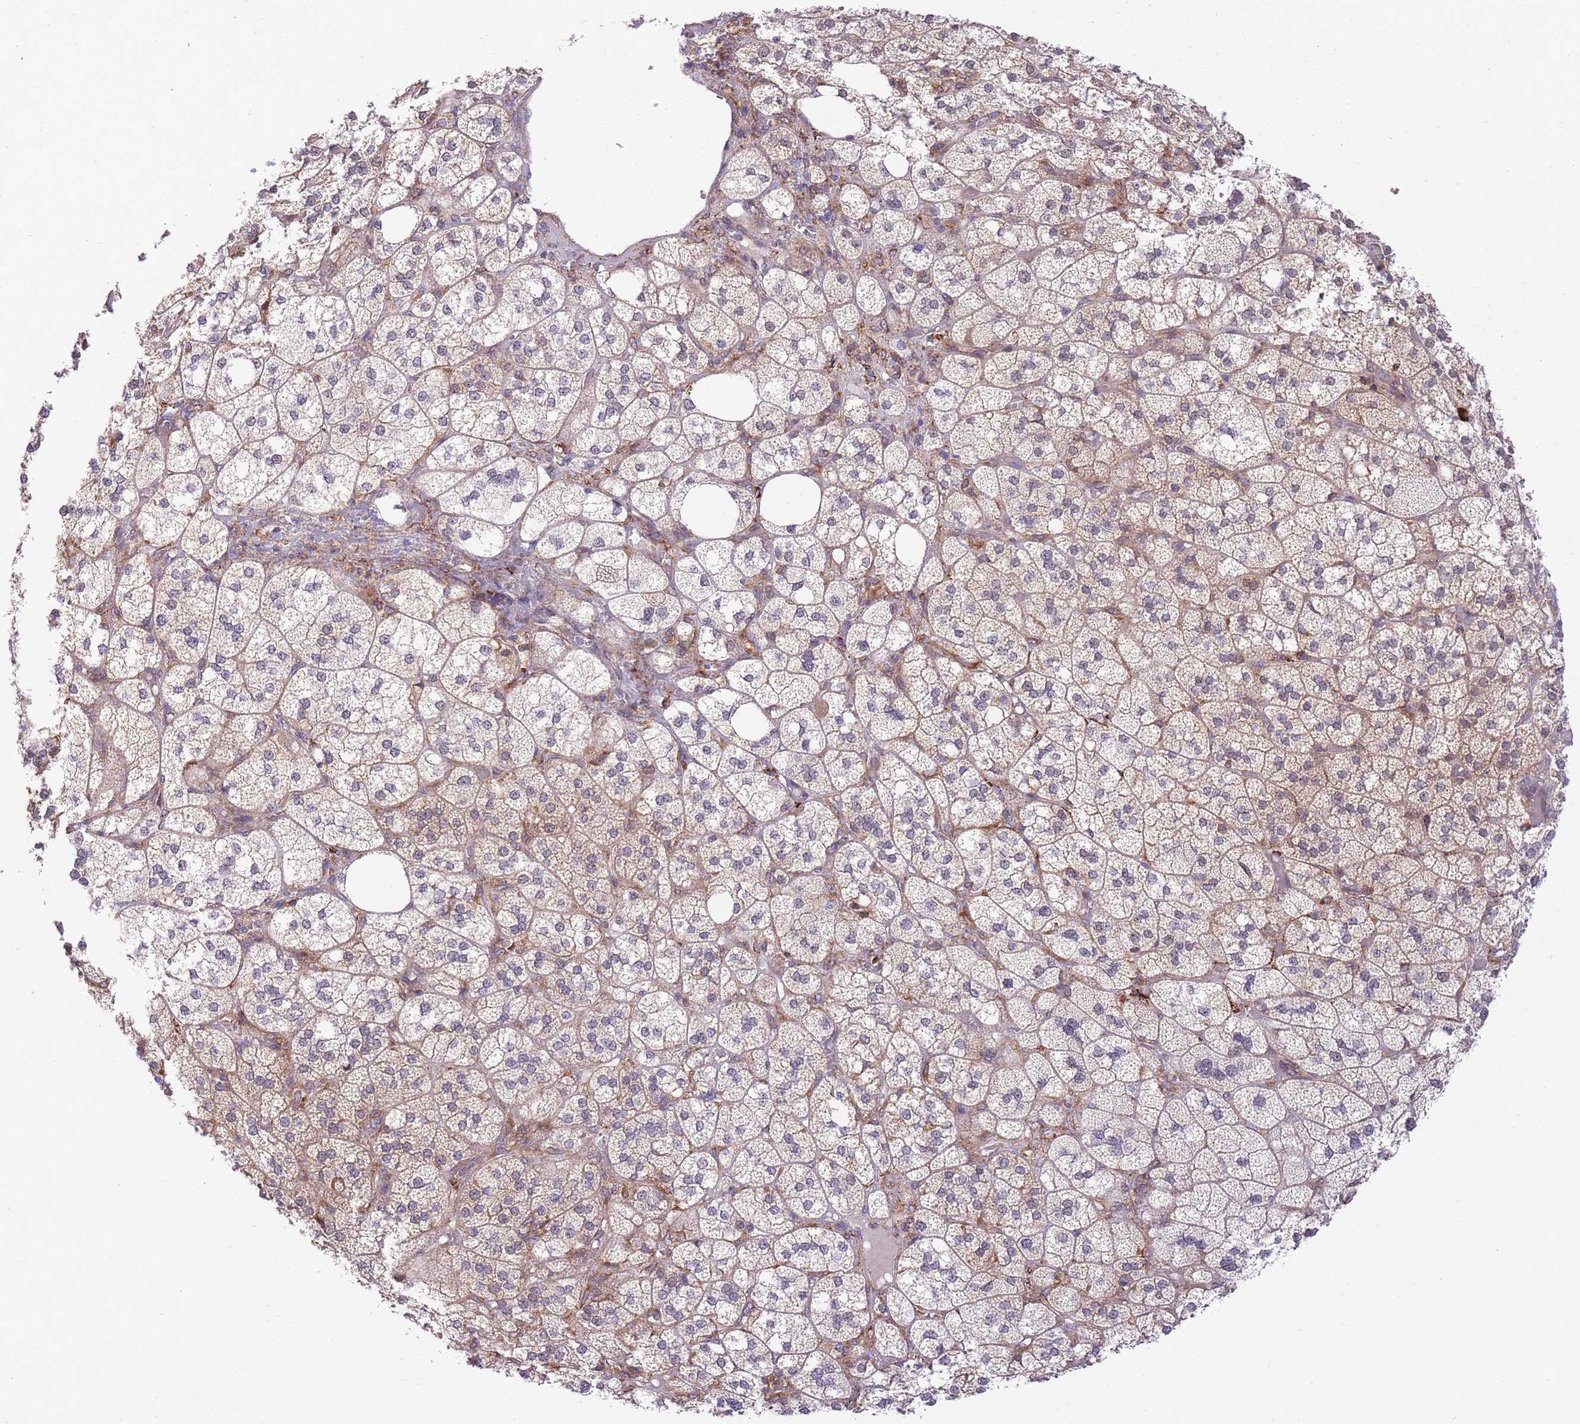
{"staining": {"intensity": "moderate", "quantity": ">75%", "location": "cytoplasmic/membranous,nuclear"}, "tissue": "adrenal gland", "cell_type": "Glandular cells", "image_type": "normal", "snomed": [{"axis": "morphology", "description": "Normal tissue, NOS"}, {"axis": "topography", "description": "Adrenal gland"}], "caption": "This is a micrograph of immunohistochemistry (IHC) staining of benign adrenal gland, which shows moderate staining in the cytoplasmic/membranous,nuclear of glandular cells.", "gene": "EXOSC8", "patient": {"sex": "male", "age": 61}}